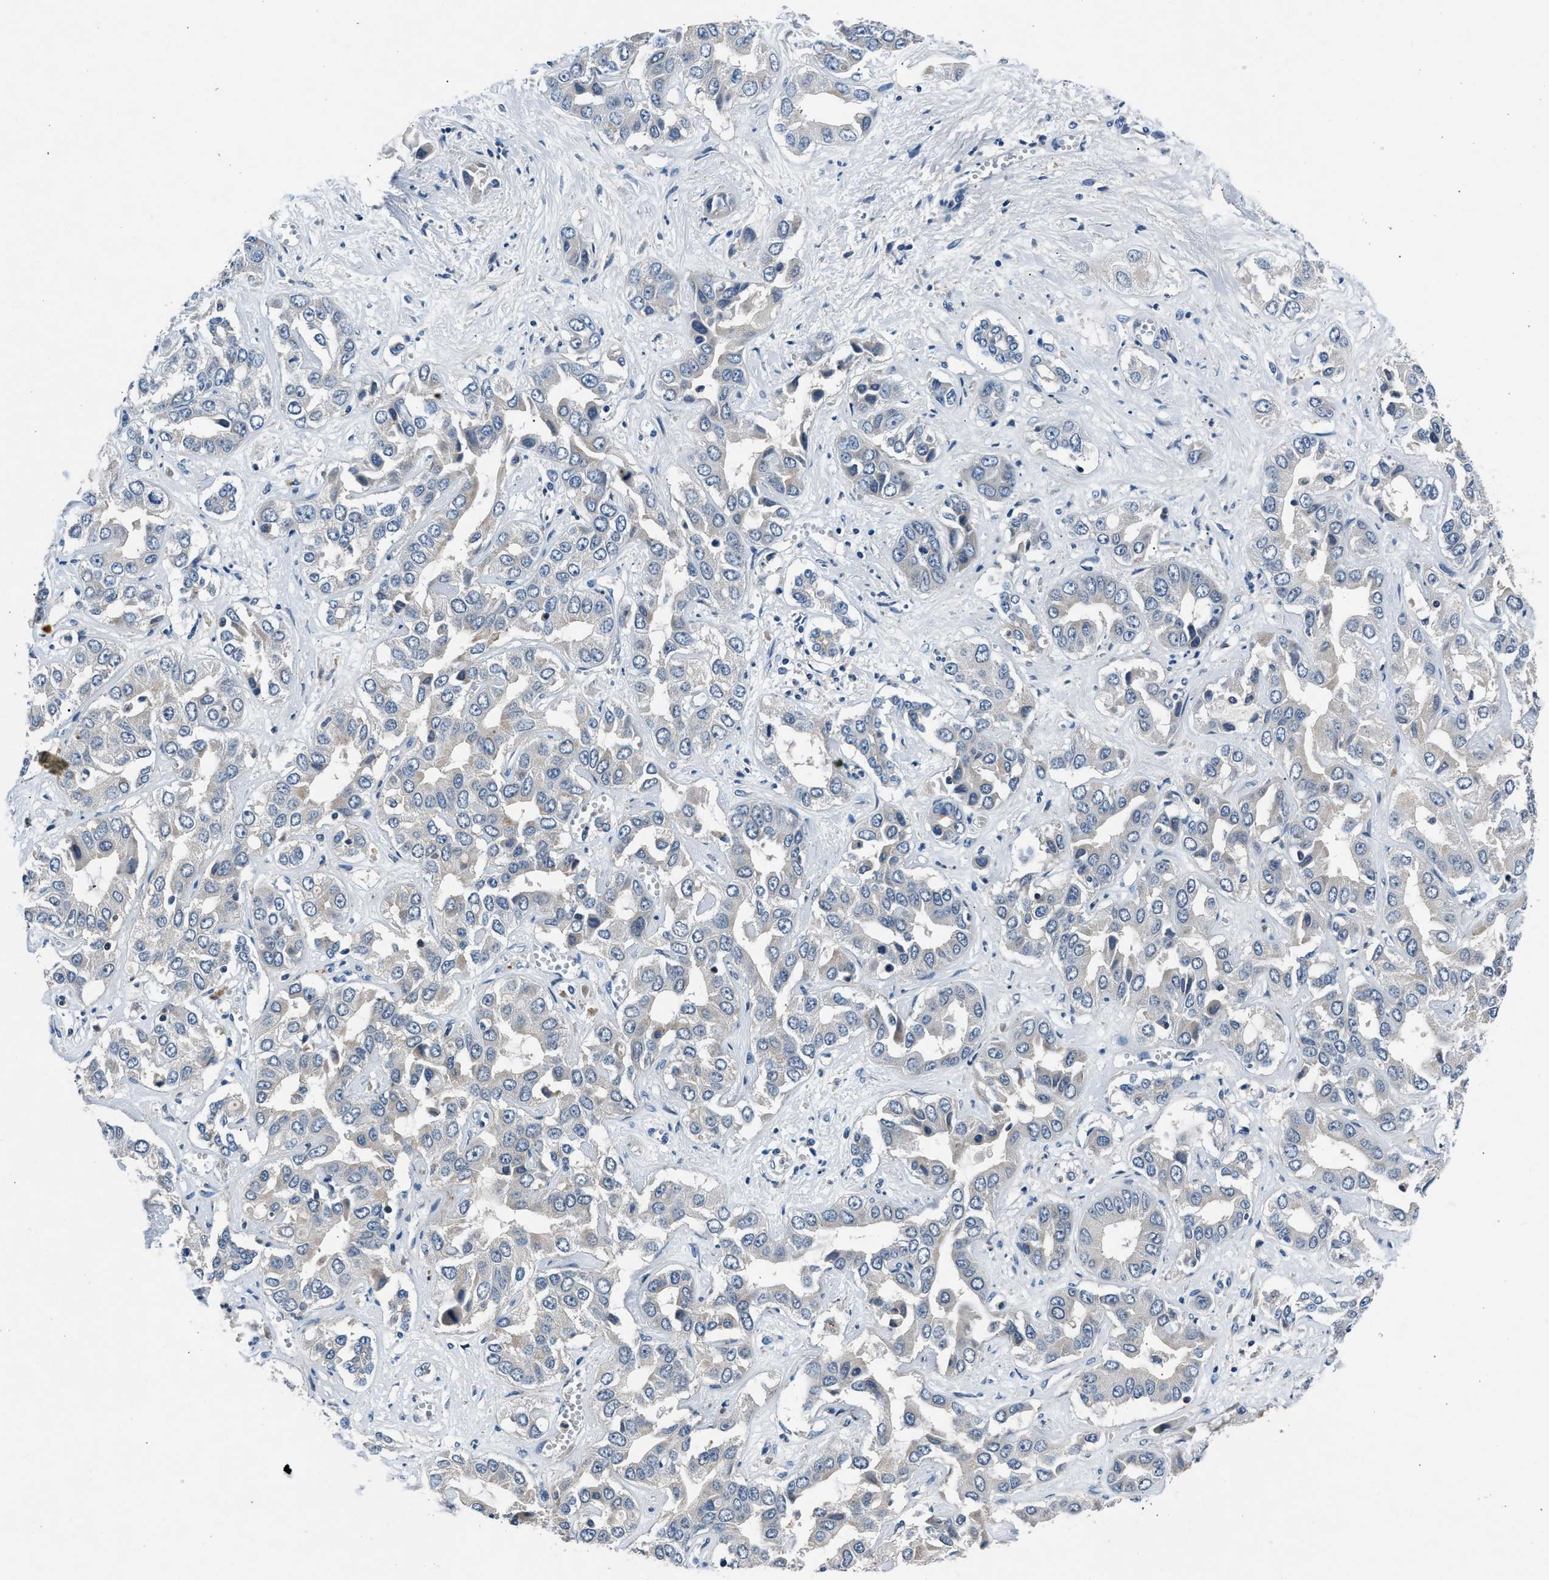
{"staining": {"intensity": "negative", "quantity": "none", "location": "none"}, "tissue": "liver cancer", "cell_type": "Tumor cells", "image_type": "cancer", "snomed": [{"axis": "morphology", "description": "Cholangiocarcinoma"}, {"axis": "topography", "description": "Liver"}], "caption": "The image shows no significant positivity in tumor cells of cholangiocarcinoma (liver). (DAB immunohistochemistry (IHC), high magnification).", "gene": "DENND6B", "patient": {"sex": "female", "age": 52}}